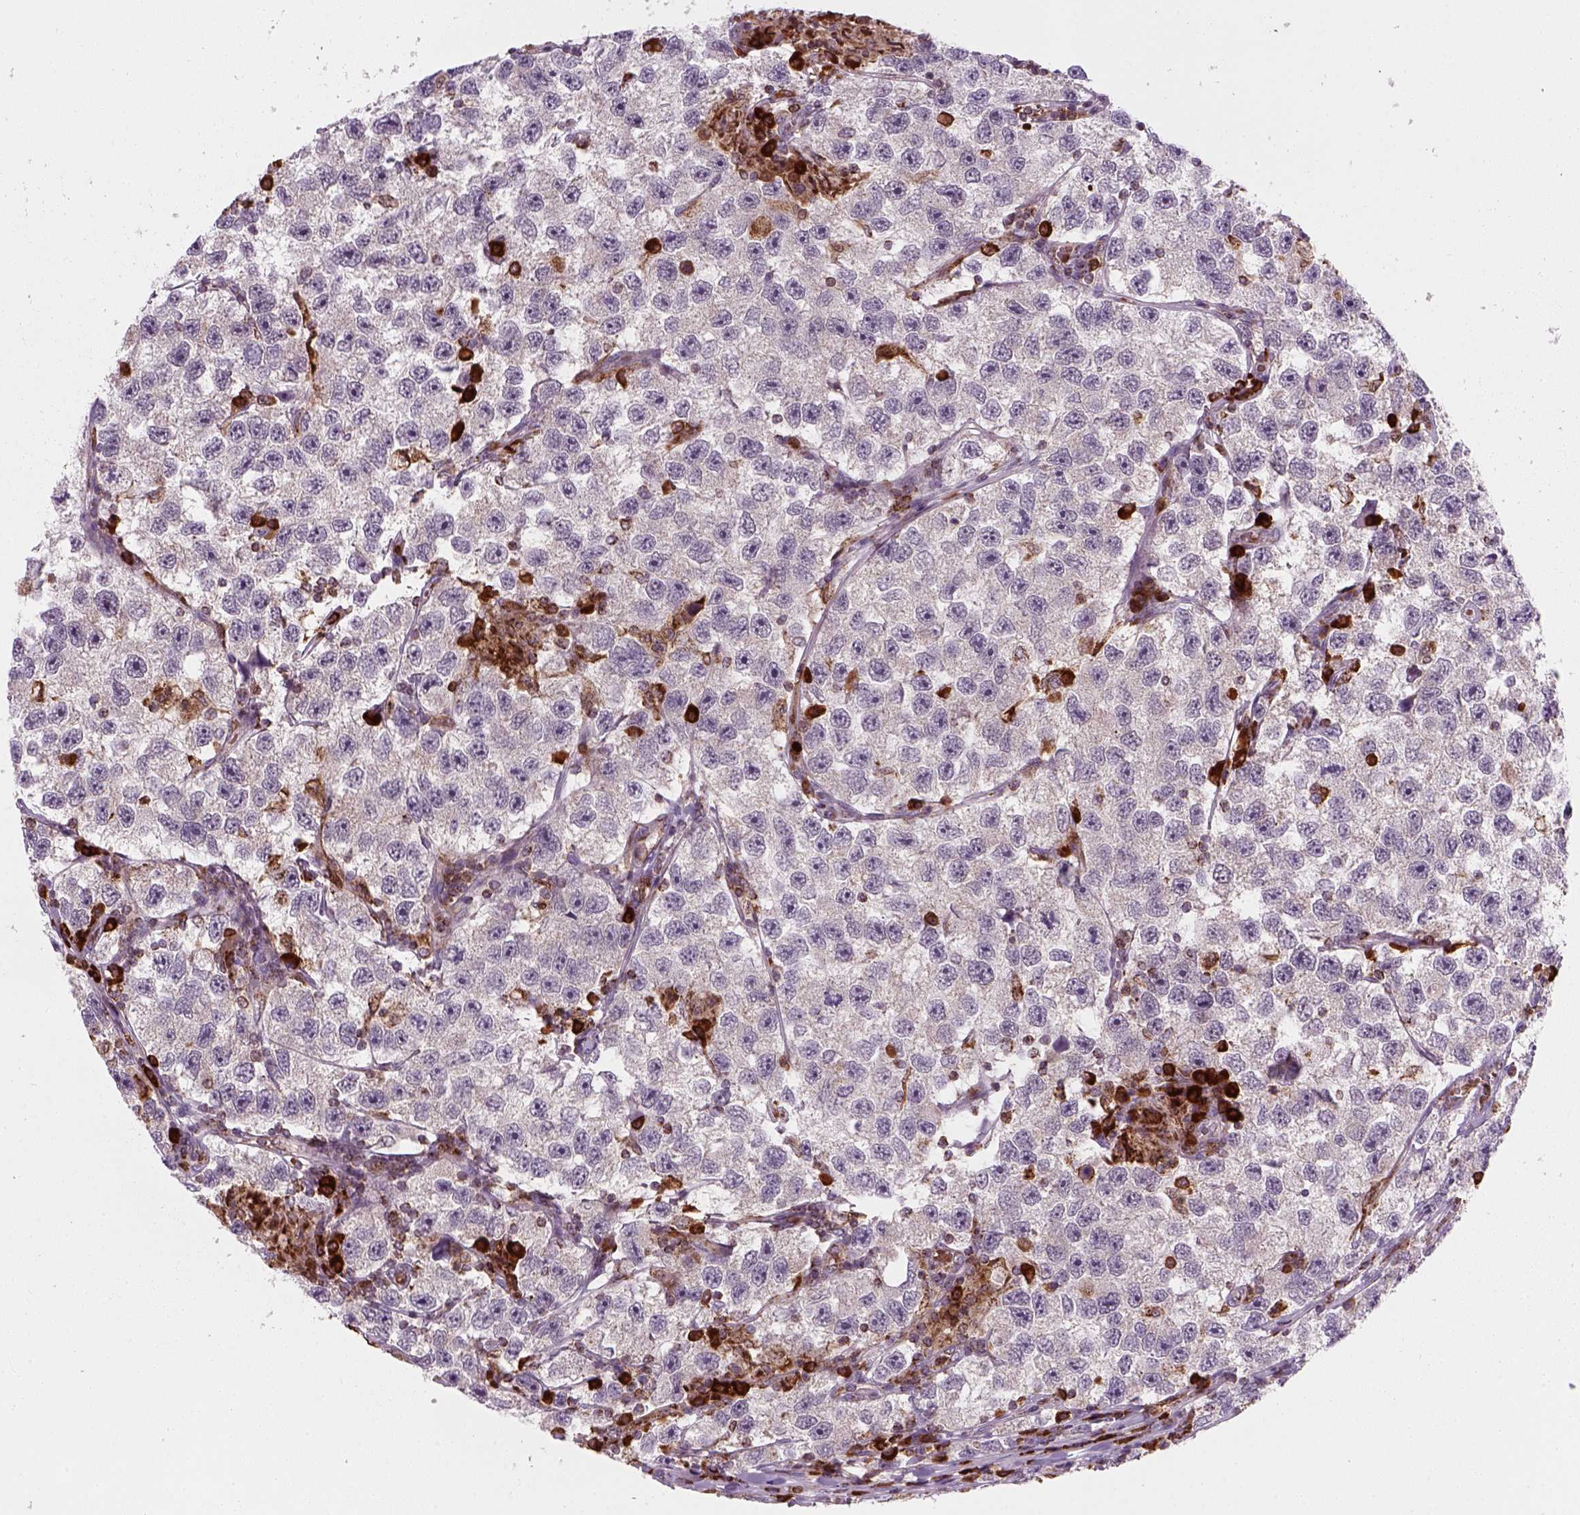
{"staining": {"intensity": "negative", "quantity": "none", "location": "none"}, "tissue": "testis cancer", "cell_type": "Tumor cells", "image_type": "cancer", "snomed": [{"axis": "morphology", "description": "Seminoma, NOS"}, {"axis": "topography", "description": "Testis"}], "caption": "Immunohistochemistry (IHC) of human testis seminoma exhibits no expression in tumor cells.", "gene": "NUDT16L1", "patient": {"sex": "male", "age": 26}}